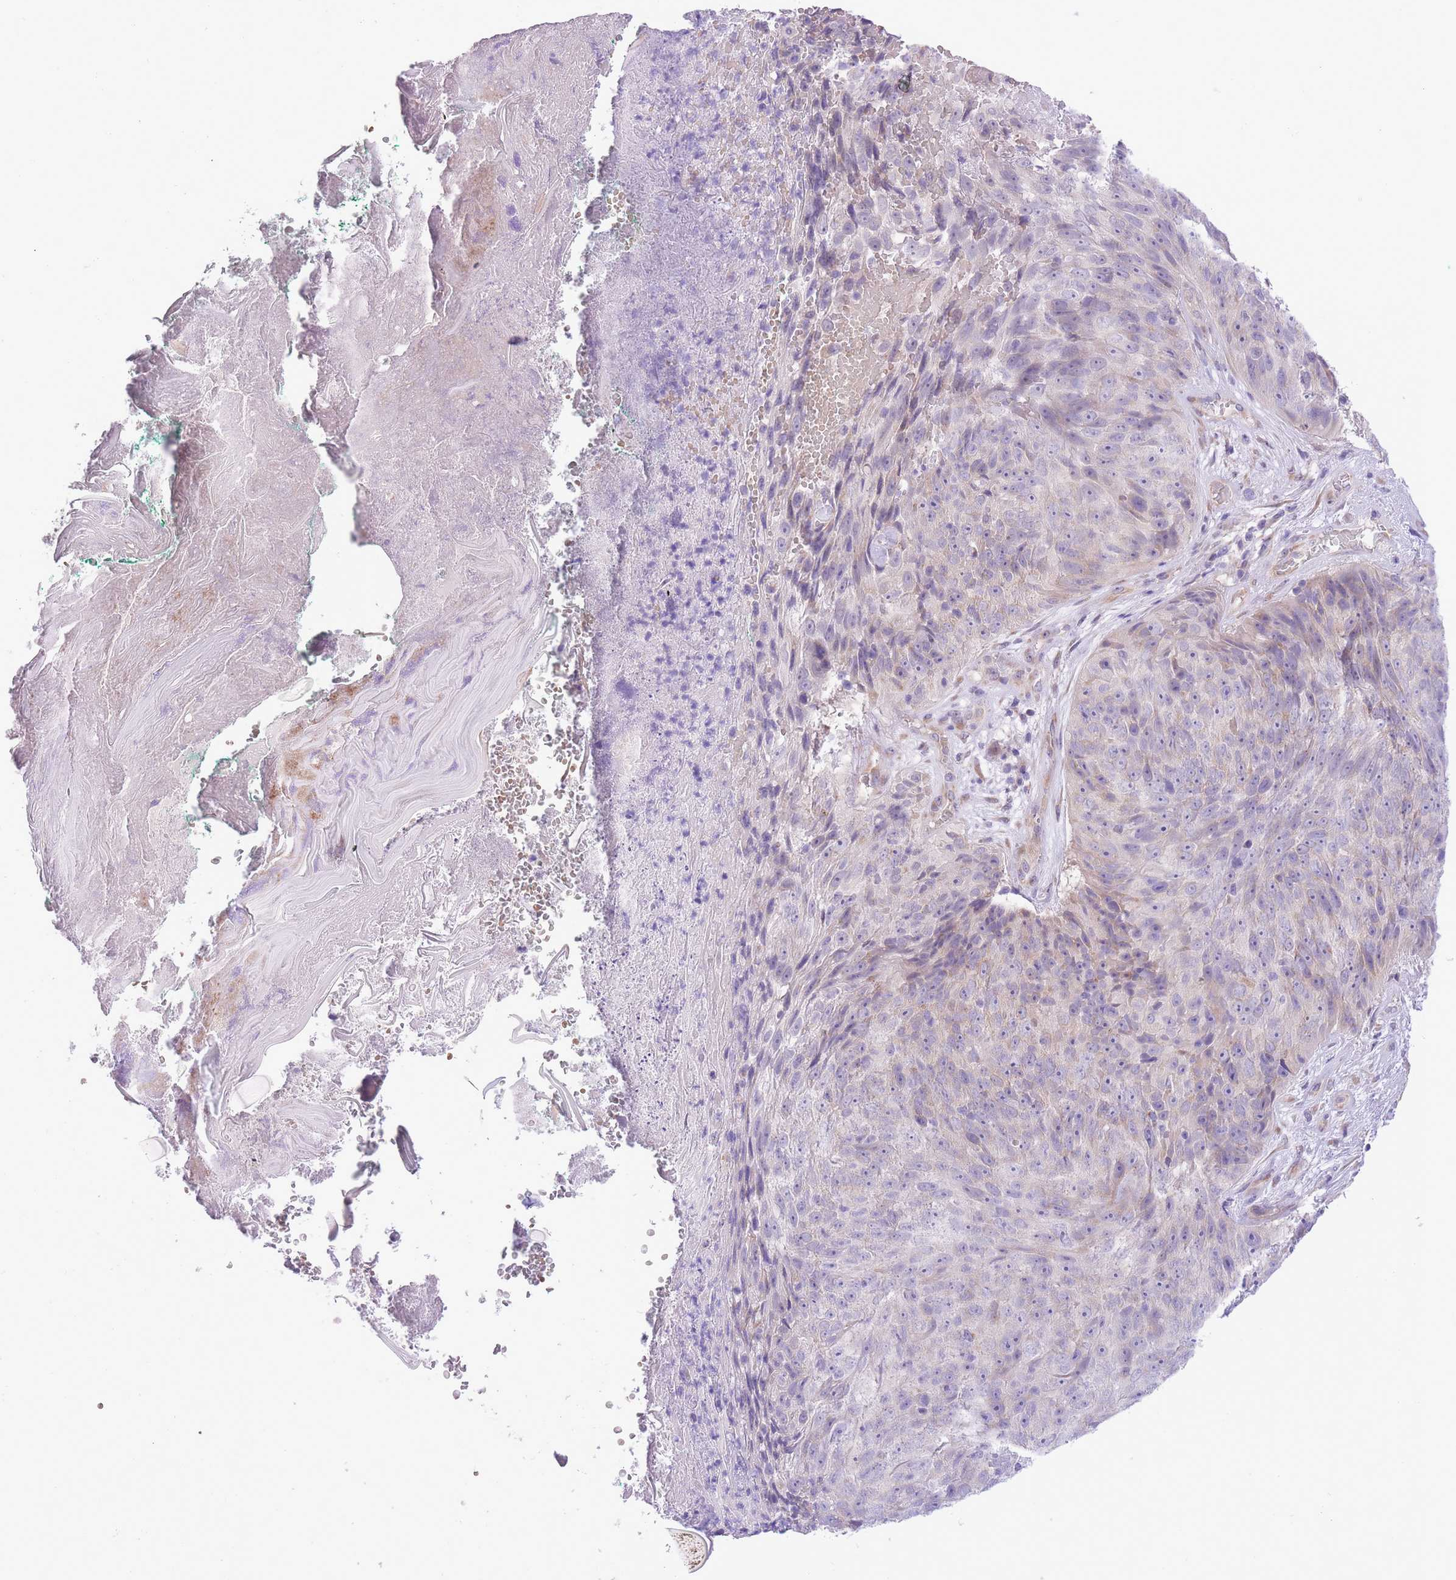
{"staining": {"intensity": "weak", "quantity": "<25%", "location": "cytoplasmic/membranous"}, "tissue": "skin cancer", "cell_type": "Tumor cells", "image_type": "cancer", "snomed": [{"axis": "morphology", "description": "Squamous cell carcinoma, NOS"}, {"axis": "topography", "description": "Skin"}], "caption": "The photomicrograph shows no staining of tumor cells in skin cancer (squamous cell carcinoma).", "gene": "WWOX", "patient": {"sex": "female", "age": 87}}